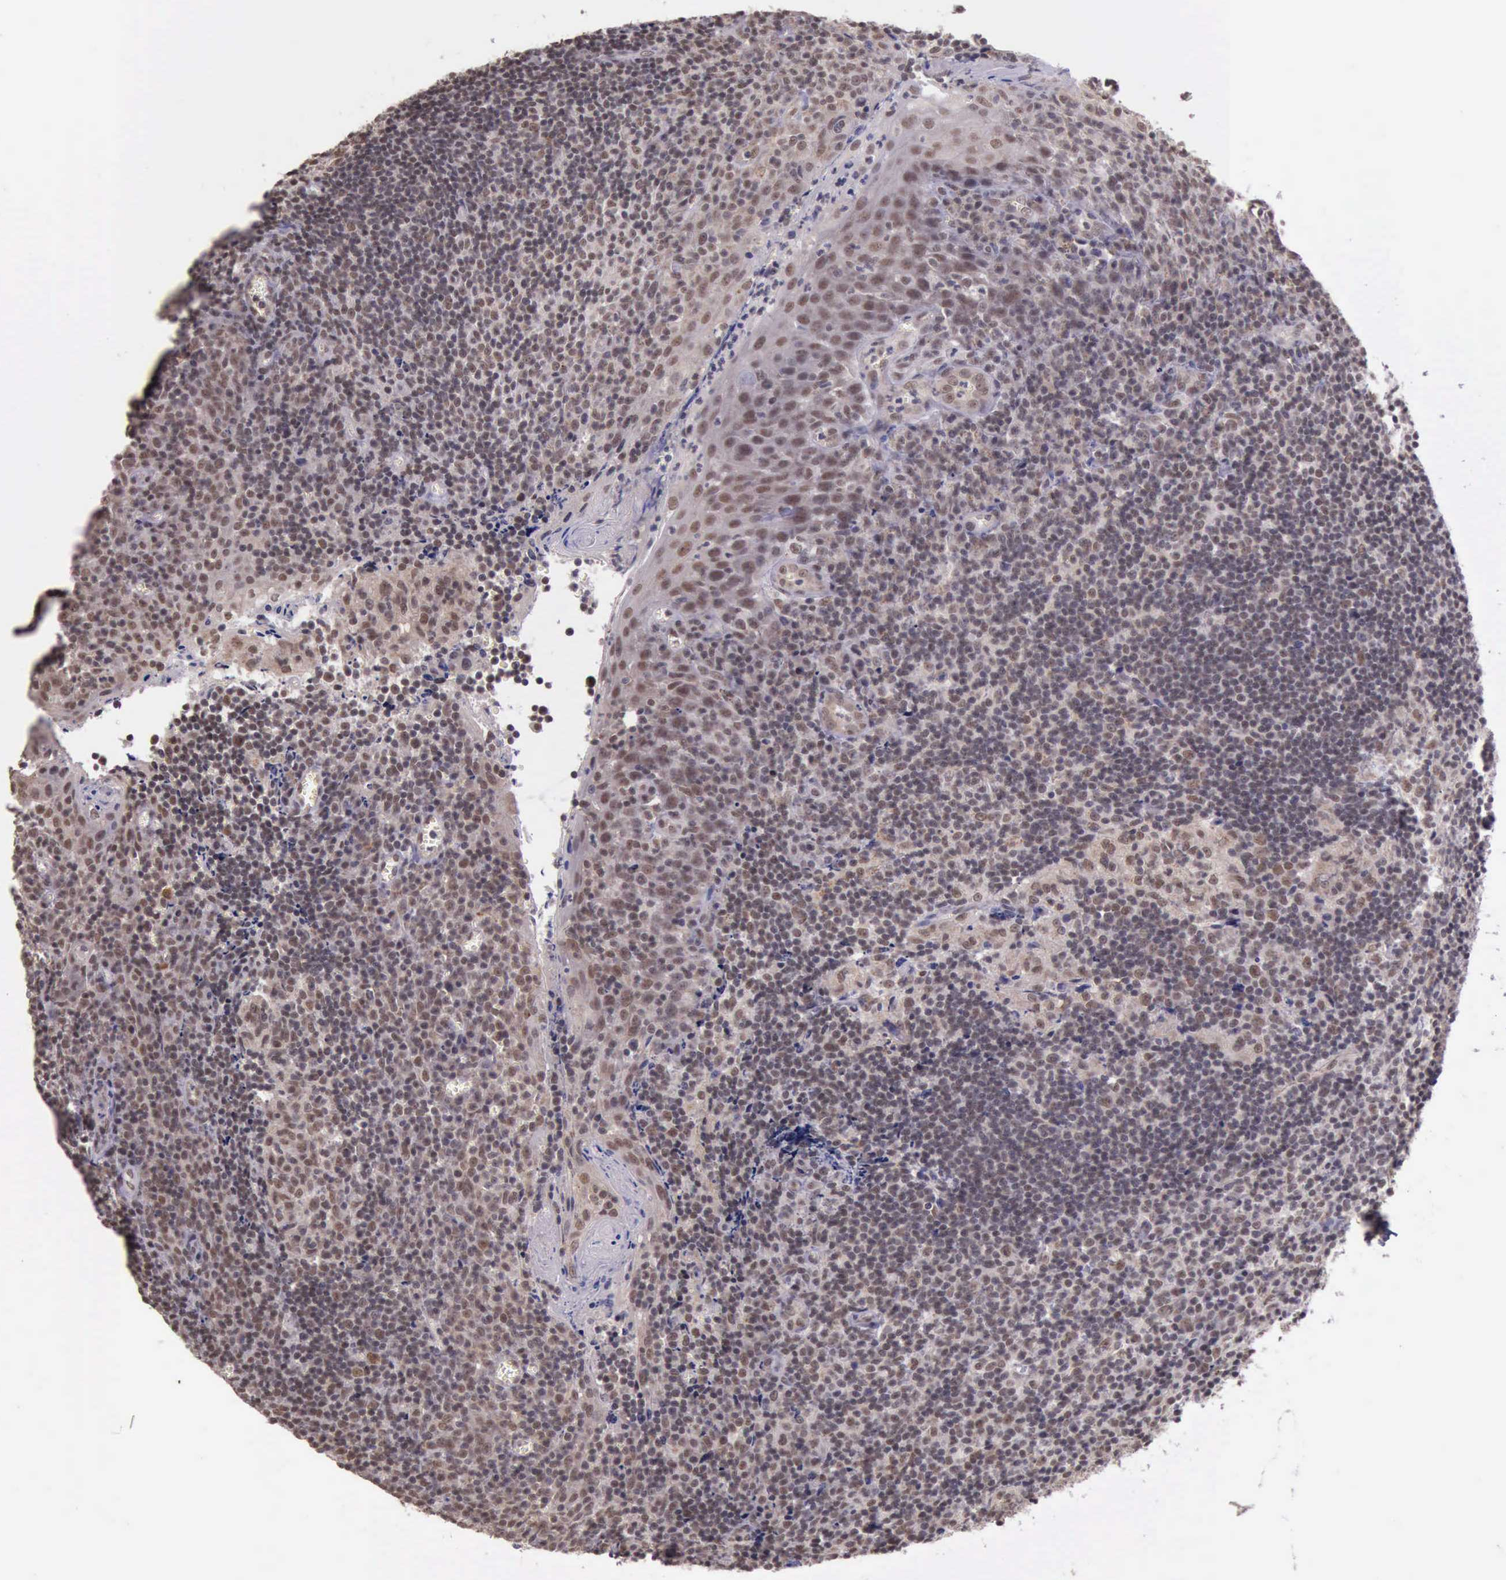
{"staining": {"intensity": "moderate", "quantity": ">75%", "location": "cytoplasmic/membranous,nuclear"}, "tissue": "tonsil", "cell_type": "Germinal center cells", "image_type": "normal", "snomed": [{"axis": "morphology", "description": "Normal tissue, NOS"}, {"axis": "topography", "description": "Tonsil"}], "caption": "Unremarkable tonsil demonstrates moderate cytoplasmic/membranous,nuclear positivity in about >75% of germinal center cells (DAB IHC, brown staining for protein, blue staining for nuclei)..", "gene": "PRPF39", "patient": {"sex": "male", "age": 20}}